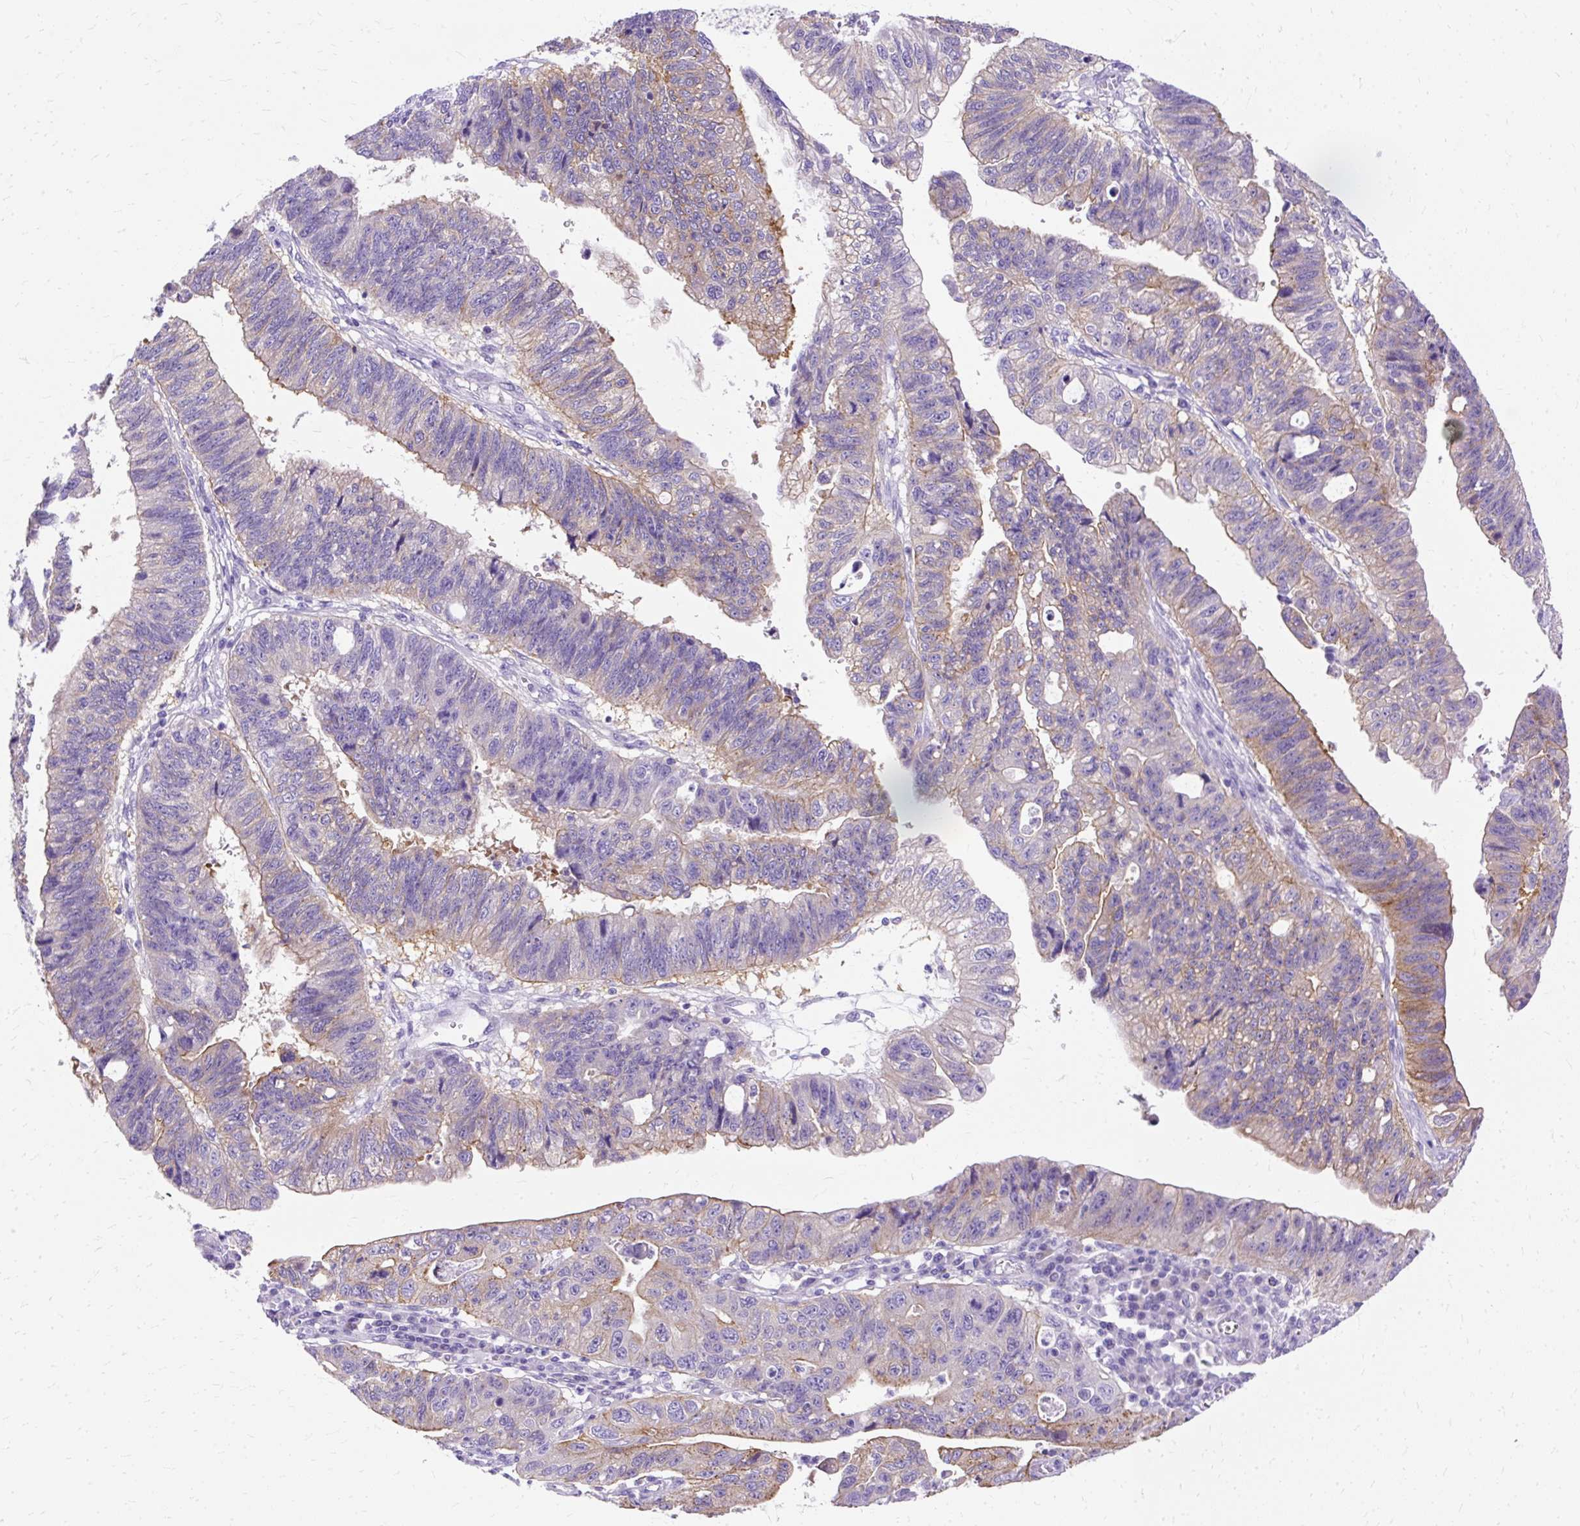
{"staining": {"intensity": "moderate", "quantity": "<25%", "location": "cytoplasmic/membranous"}, "tissue": "stomach cancer", "cell_type": "Tumor cells", "image_type": "cancer", "snomed": [{"axis": "morphology", "description": "Adenocarcinoma, NOS"}, {"axis": "topography", "description": "Stomach"}], "caption": "Protein analysis of adenocarcinoma (stomach) tissue displays moderate cytoplasmic/membranous staining in about <25% of tumor cells.", "gene": "MYO6", "patient": {"sex": "male", "age": 59}}